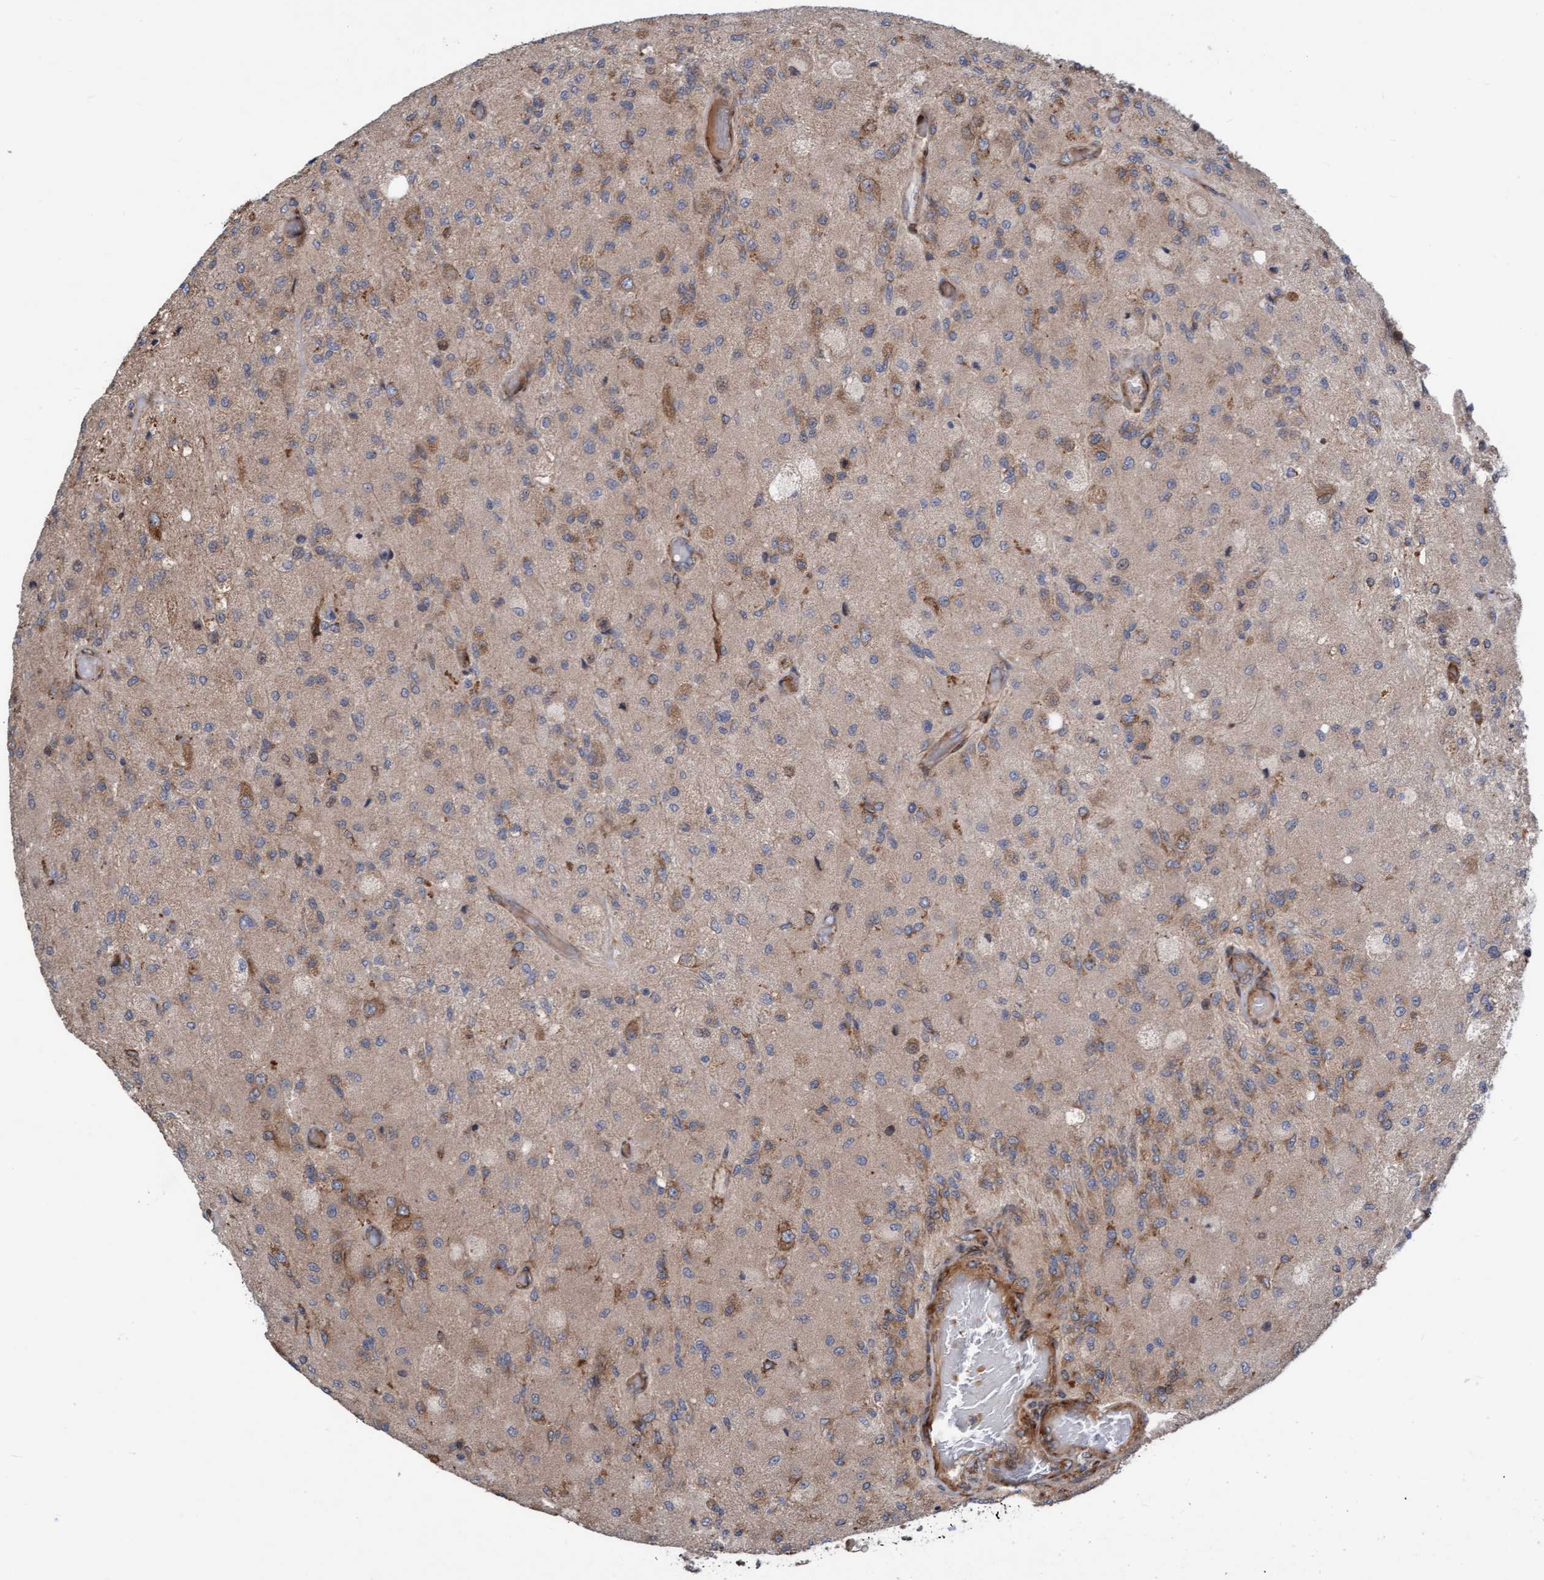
{"staining": {"intensity": "moderate", "quantity": "<25%", "location": "cytoplasmic/membranous"}, "tissue": "glioma", "cell_type": "Tumor cells", "image_type": "cancer", "snomed": [{"axis": "morphology", "description": "Normal tissue, NOS"}, {"axis": "morphology", "description": "Glioma, malignant, High grade"}, {"axis": "topography", "description": "Cerebral cortex"}], "caption": "Immunohistochemistry (IHC) of human malignant glioma (high-grade) reveals low levels of moderate cytoplasmic/membranous positivity in about <25% of tumor cells.", "gene": "KIAA0753", "patient": {"sex": "male", "age": 77}}